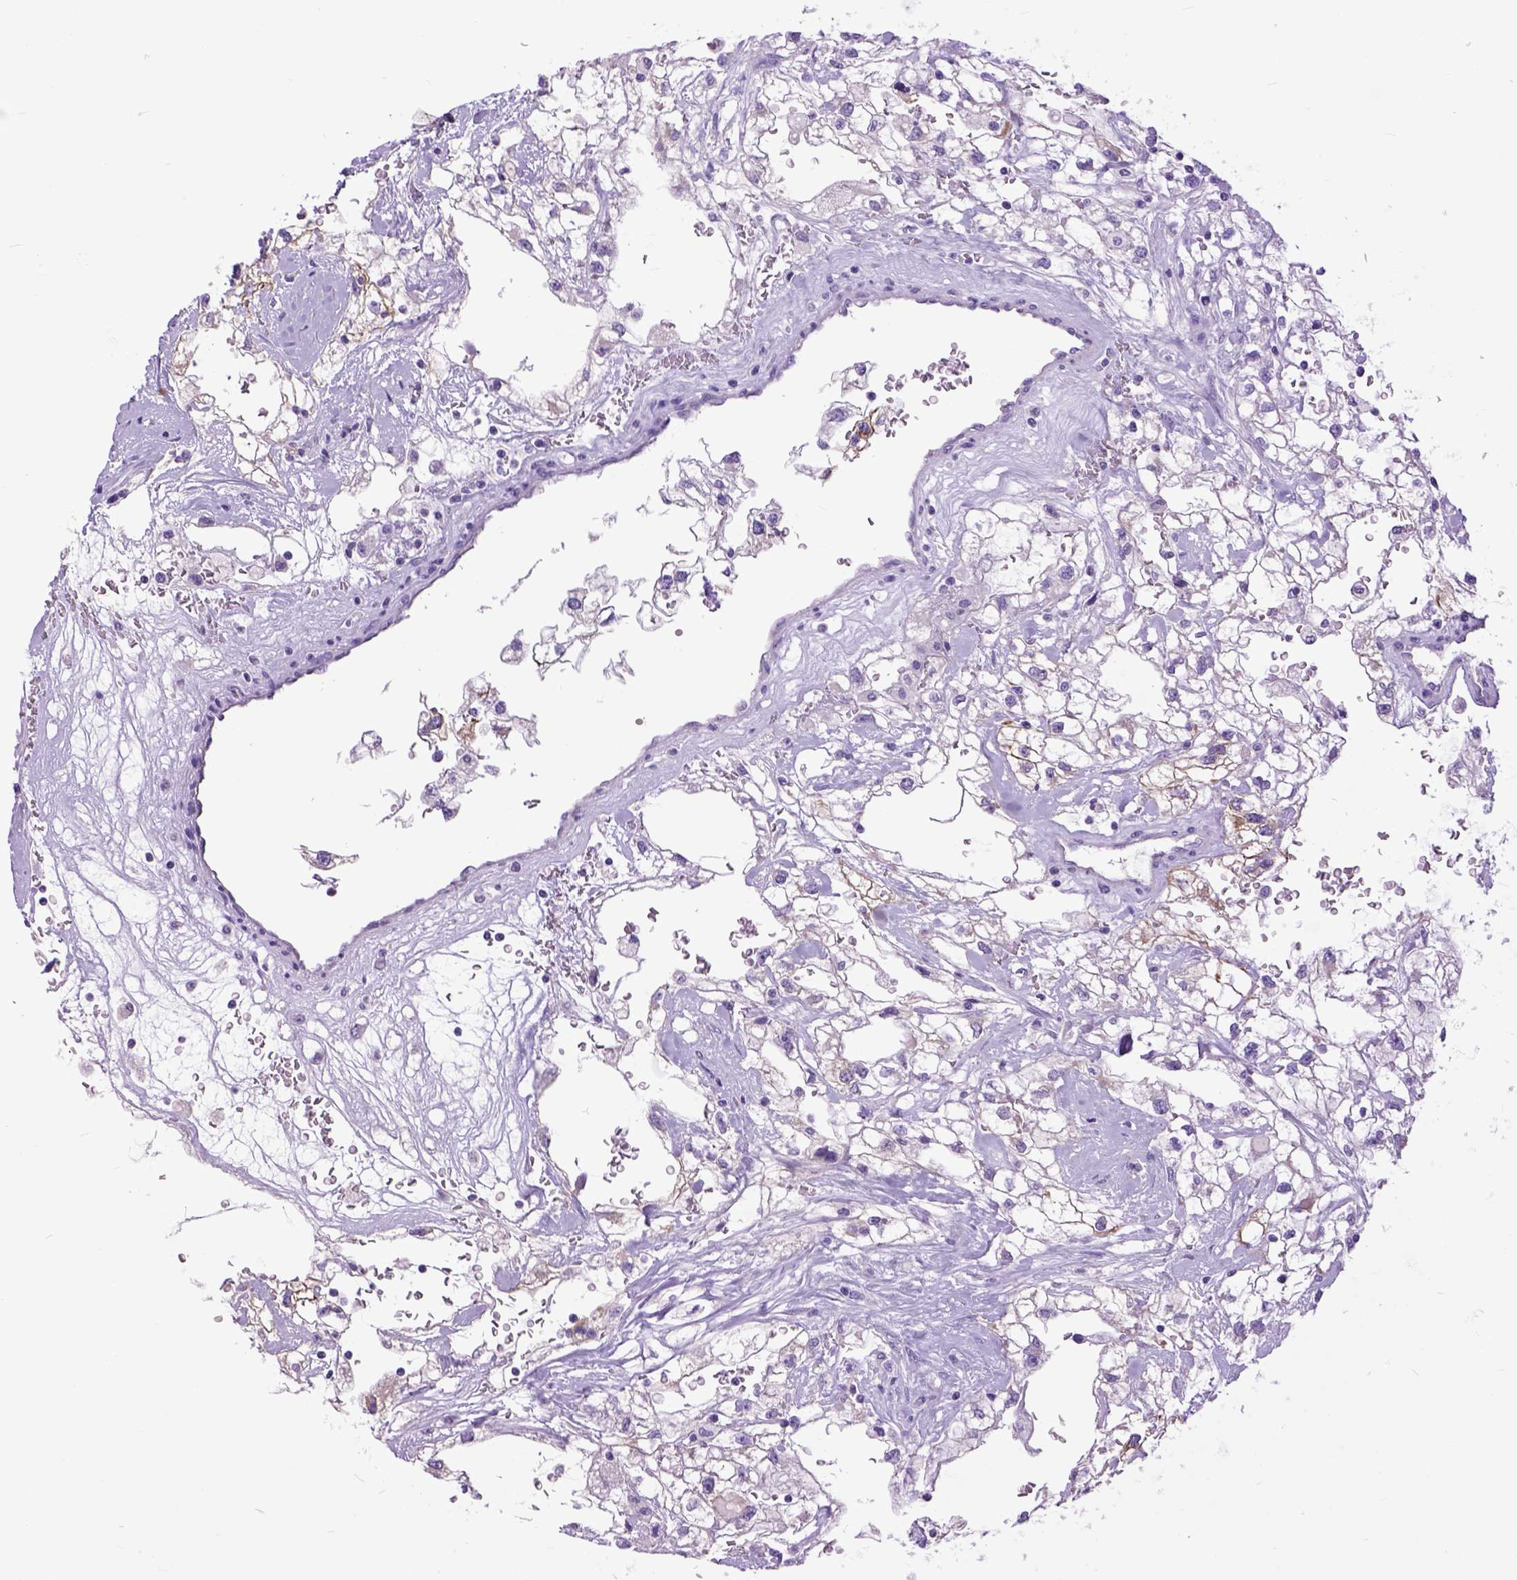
{"staining": {"intensity": "negative", "quantity": "none", "location": "none"}, "tissue": "renal cancer", "cell_type": "Tumor cells", "image_type": "cancer", "snomed": [{"axis": "morphology", "description": "Adenocarcinoma, NOS"}, {"axis": "topography", "description": "Kidney"}], "caption": "Tumor cells are negative for brown protein staining in renal adenocarcinoma. Brightfield microscopy of immunohistochemistry stained with DAB (brown) and hematoxylin (blue), captured at high magnification.", "gene": "RAB25", "patient": {"sex": "male", "age": 59}}